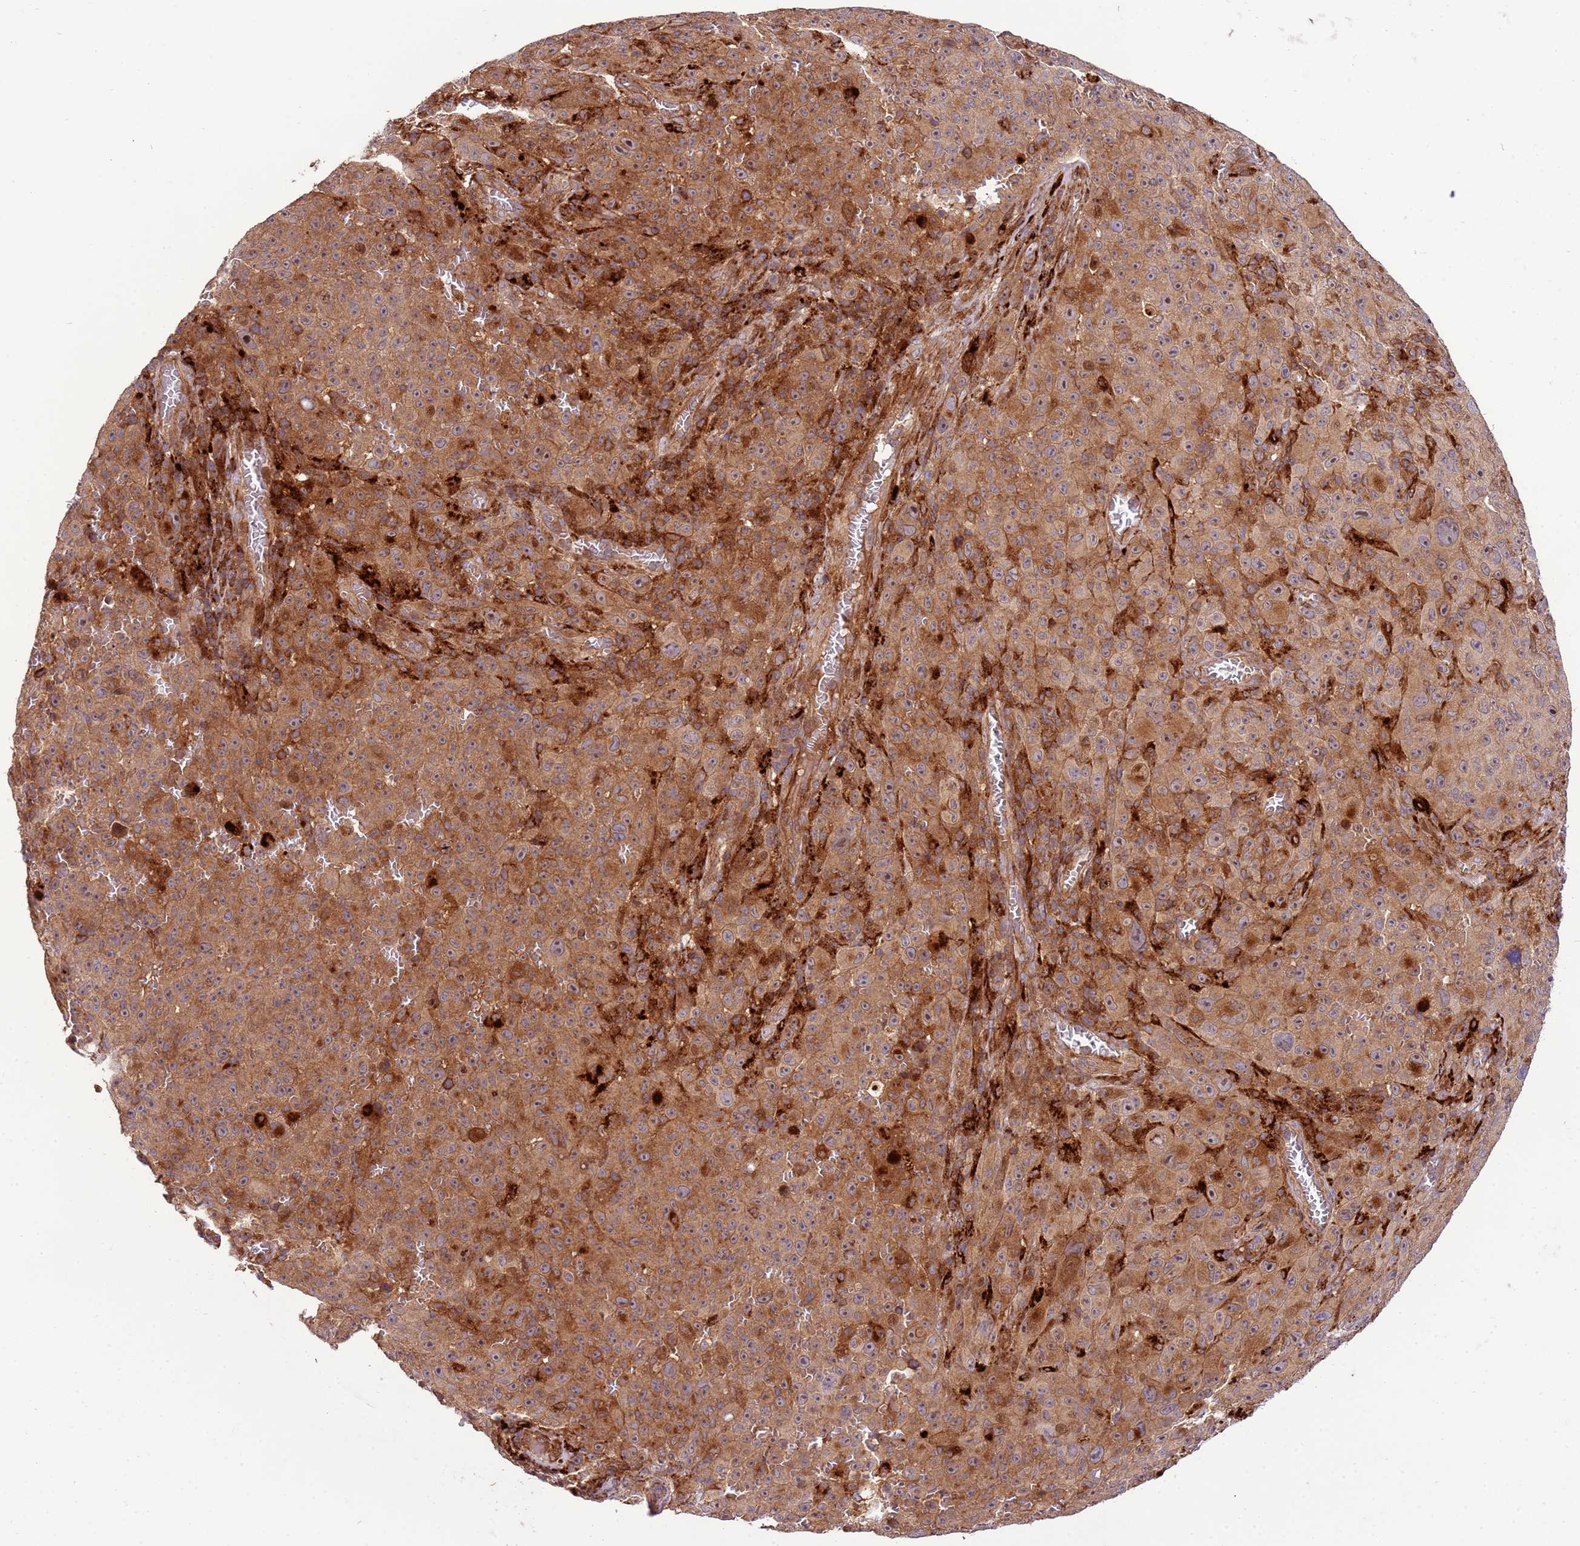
{"staining": {"intensity": "moderate", "quantity": ">75%", "location": "cytoplasmic/membranous"}, "tissue": "melanoma", "cell_type": "Tumor cells", "image_type": "cancer", "snomed": [{"axis": "morphology", "description": "Malignant melanoma, NOS"}, {"axis": "topography", "description": "Skin"}], "caption": "DAB (3,3'-diaminobenzidine) immunohistochemical staining of melanoma displays moderate cytoplasmic/membranous protein staining in about >75% of tumor cells.", "gene": "ZNF624", "patient": {"sex": "female", "age": 82}}